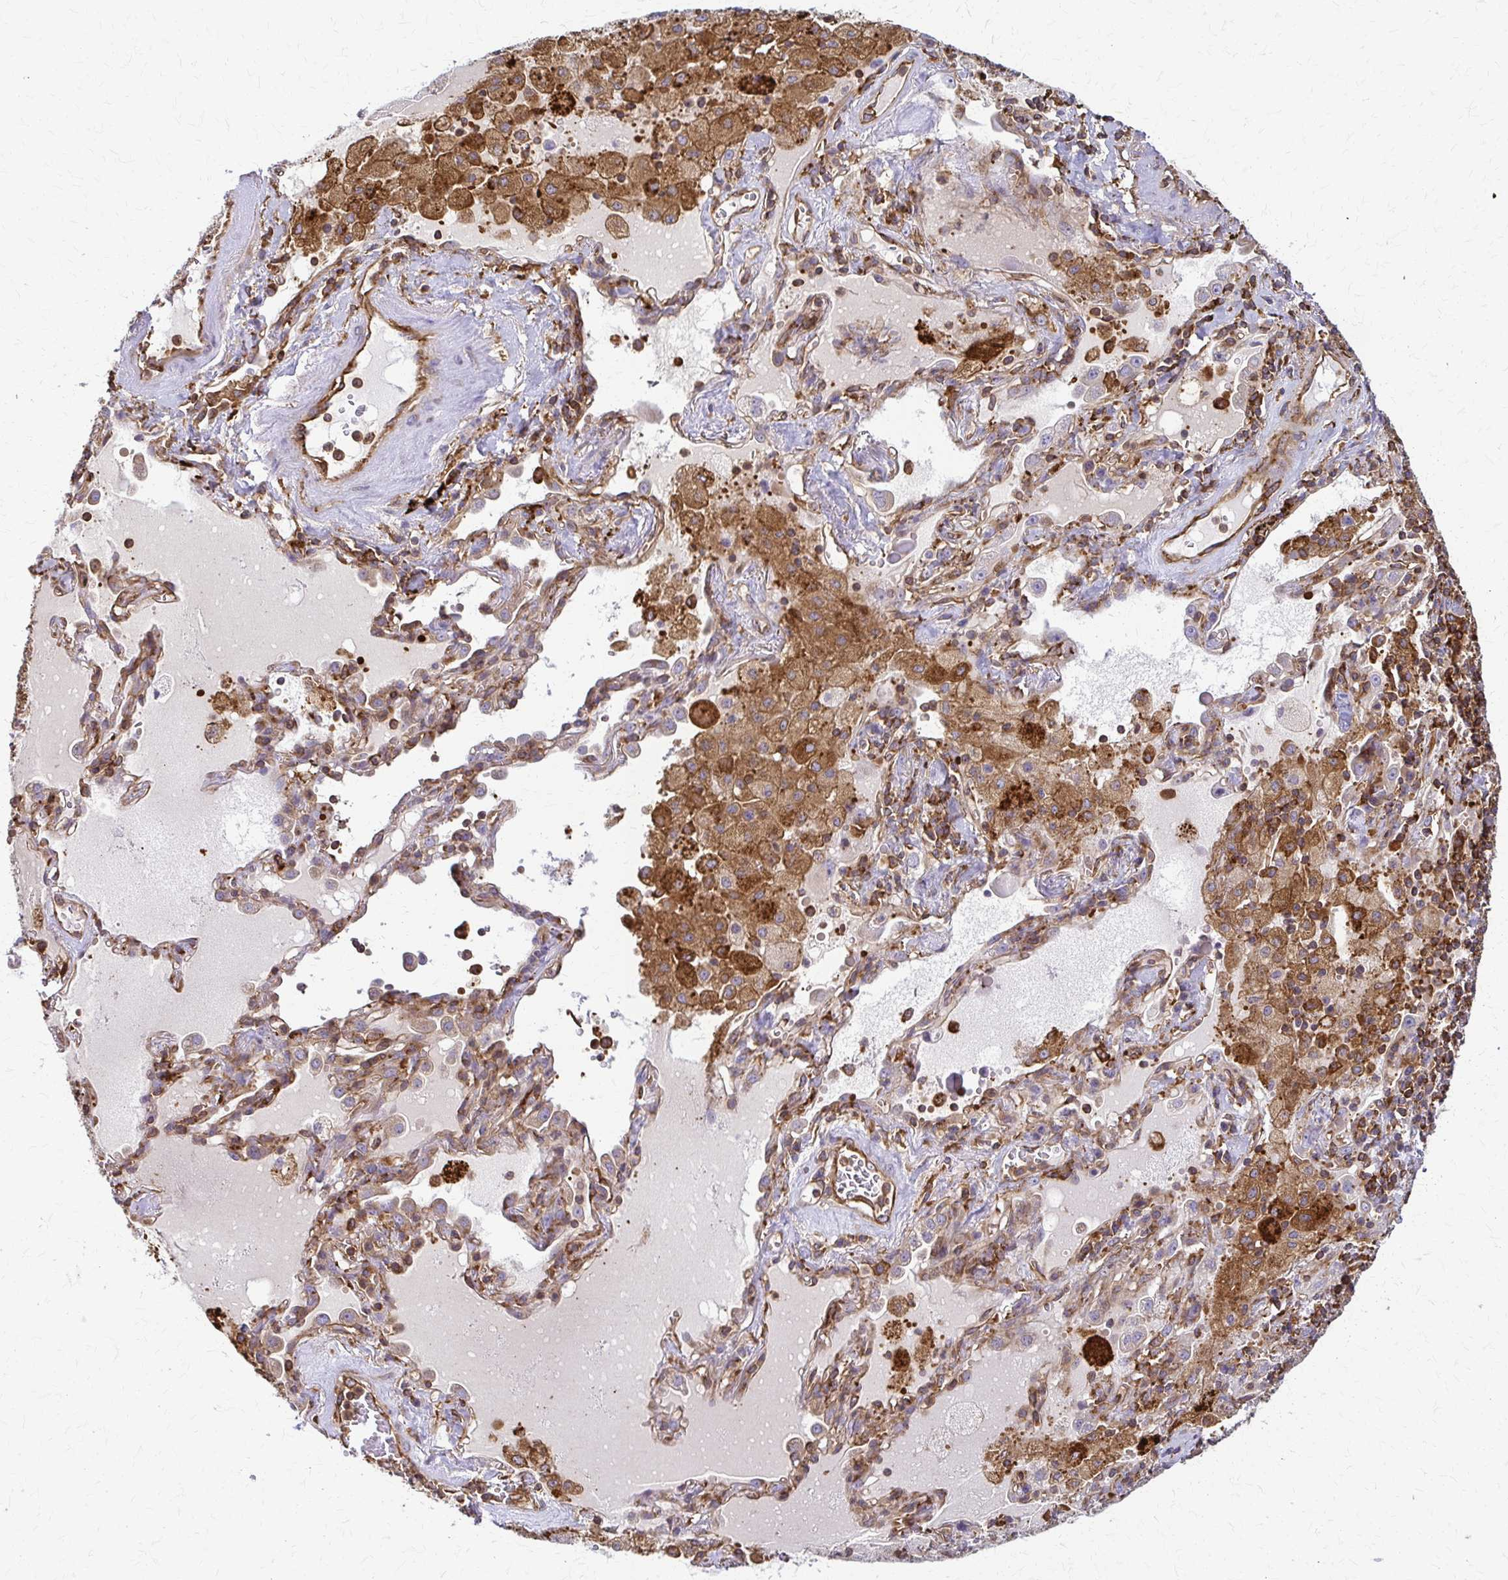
{"staining": {"intensity": "moderate", "quantity": ">75%", "location": "cytoplasmic/membranous"}, "tissue": "lung cancer", "cell_type": "Tumor cells", "image_type": "cancer", "snomed": [{"axis": "morphology", "description": "Squamous cell carcinoma, NOS"}, {"axis": "topography", "description": "Lung"}], "caption": "Tumor cells exhibit medium levels of moderate cytoplasmic/membranous expression in approximately >75% of cells in lung squamous cell carcinoma.", "gene": "WASF2", "patient": {"sex": "male", "age": 71}}